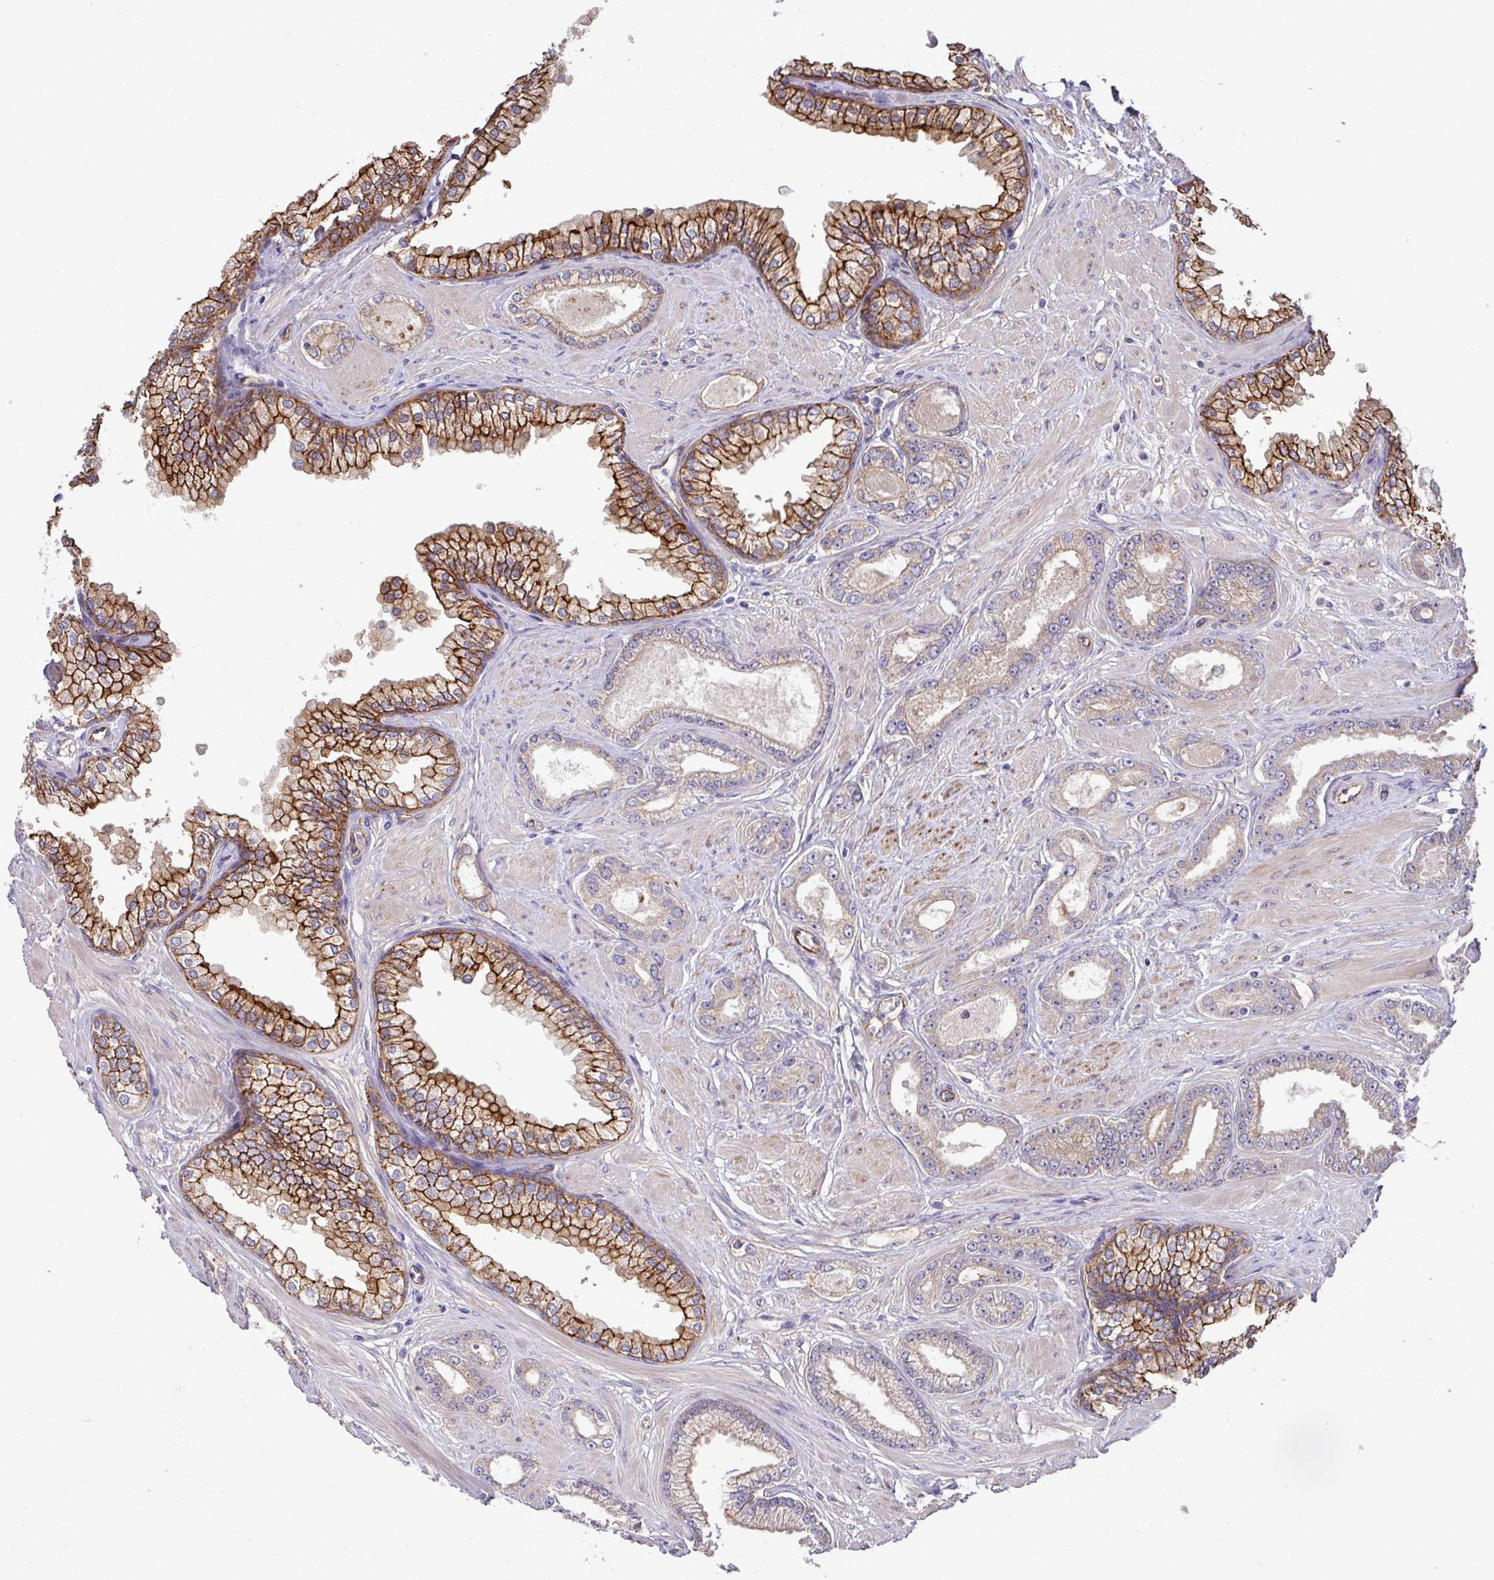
{"staining": {"intensity": "moderate", "quantity": "25%-75%", "location": "cytoplasmic/membranous"}, "tissue": "prostate cancer", "cell_type": "Tumor cells", "image_type": "cancer", "snomed": [{"axis": "morphology", "description": "Adenocarcinoma, Low grade"}, {"axis": "topography", "description": "Prostate"}], "caption": "Immunohistochemical staining of prostate adenocarcinoma (low-grade) displays medium levels of moderate cytoplasmic/membranous expression in about 25%-75% of tumor cells. (Stains: DAB (3,3'-diaminobenzidine) in brown, nuclei in blue, Microscopy: brightfield microscopy at high magnification).", "gene": "LRRC53", "patient": {"sex": "male", "age": 60}}